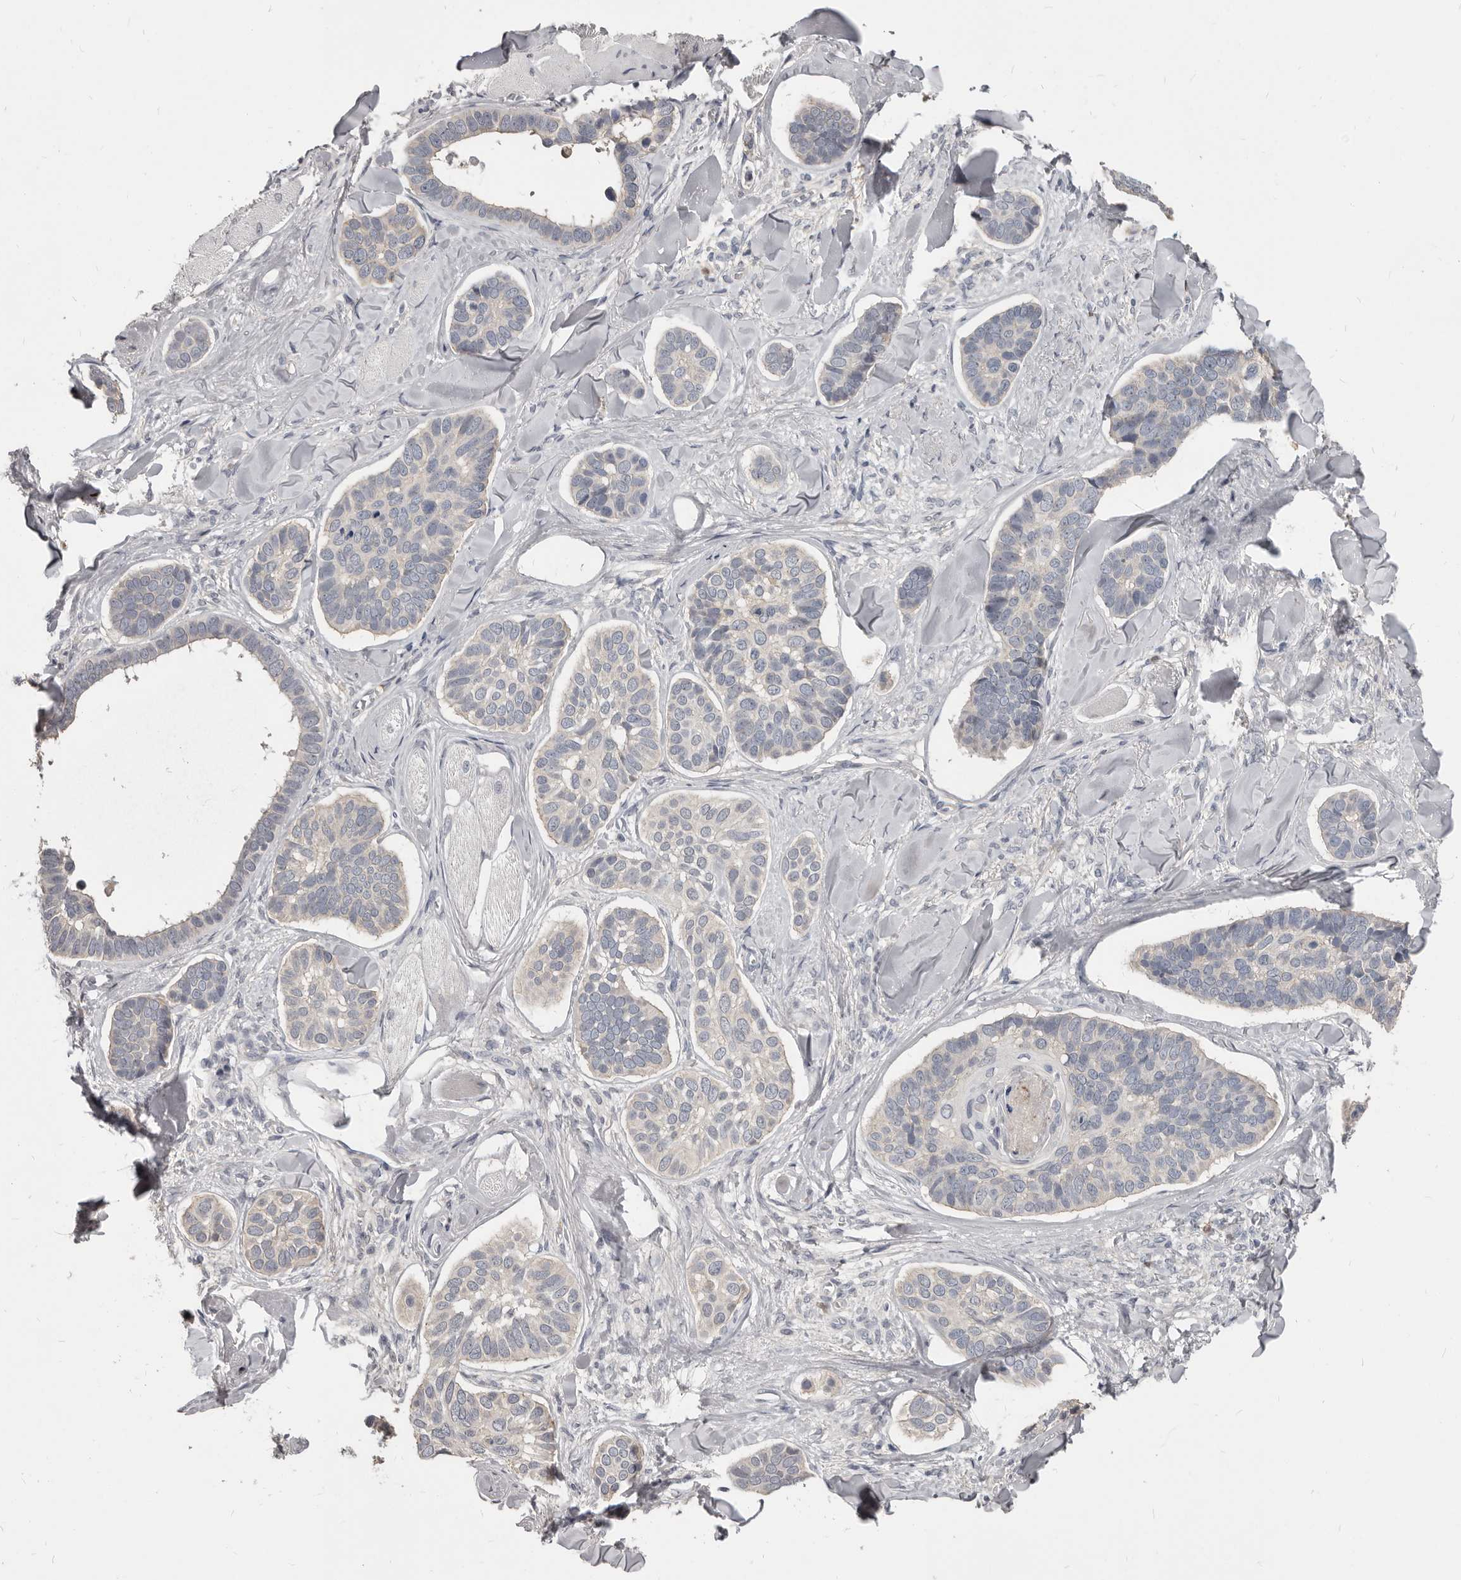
{"staining": {"intensity": "negative", "quantity": "none", "location": "none"}, "tissue": "skin cancer", "cell_type": "Tumor cells", "image_type": "cancer", "snomed": [{"axis": "morphology", "description": "Basal cell carcinoma"}, {"axis": "topography", "description": "Skin"}], "caption": "Immunohistochemistry micrograph of neoplastic tissue: skin basal cell carcinoma stained with DAB (3,3'-diaminobenzidine) demonstrates no significant protein staining in tumor cells.", "gene": "GPR157", "patient": {"sex": "male", "age": 62}}